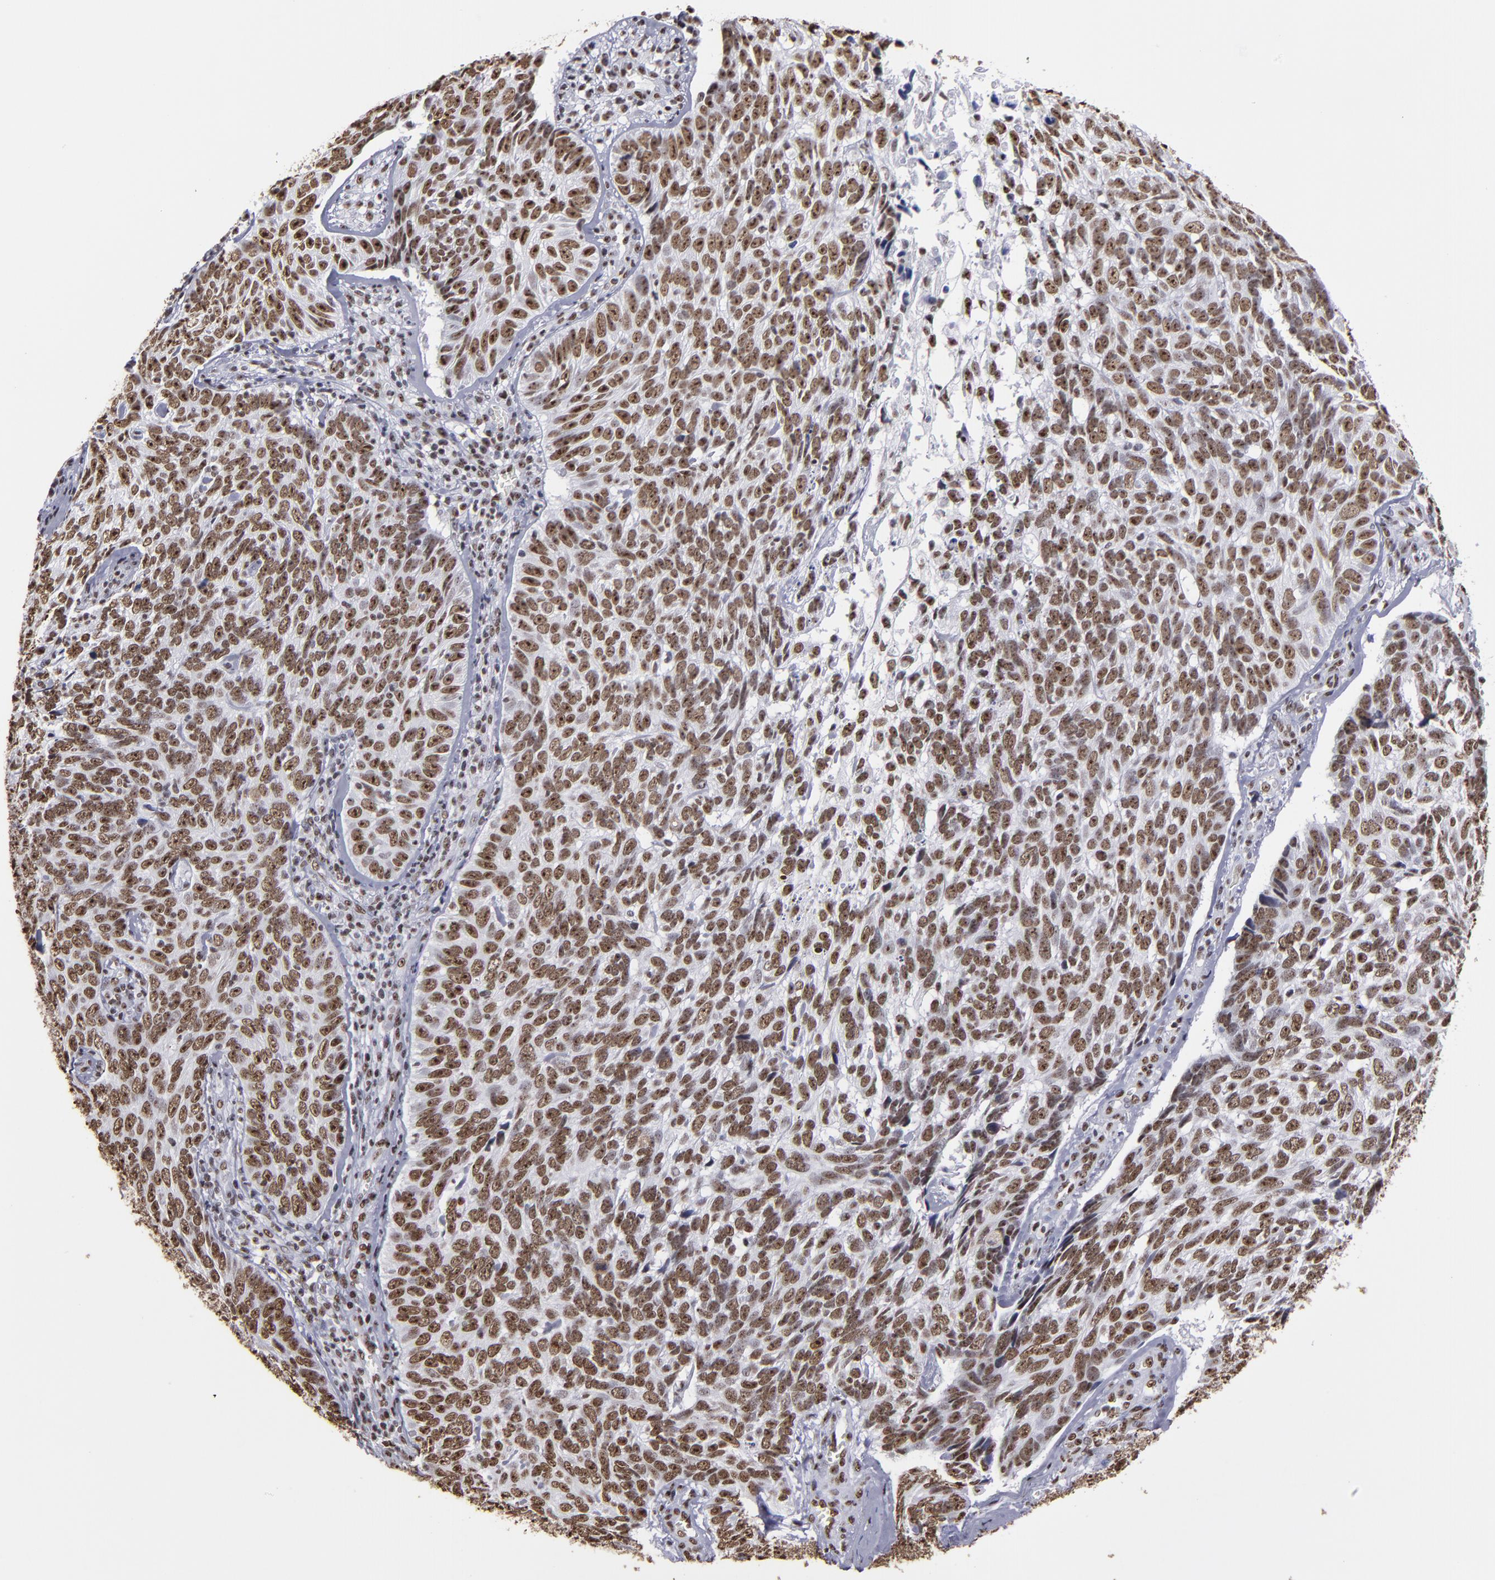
{"staining": {"intensity": "strong", "quantity": ">75%", "location": "nuclear"}, "tissue": "skin cancer", "cell_type": "Tumor cells", "image_type": "cancer", "snomed": [{"axis": "morphology", "description": "Basal cell carcinoma"}, {"axis": "topography", "description": "Skin"}], "caption": "The micrograph displays immunohistochemical staining of skin cancer. There is strong nuclear expression is seen in approximately >75% of tumor cells.", "gene": "HNRNPA2B1", "patient": {"sex": "male", "age": 72}}